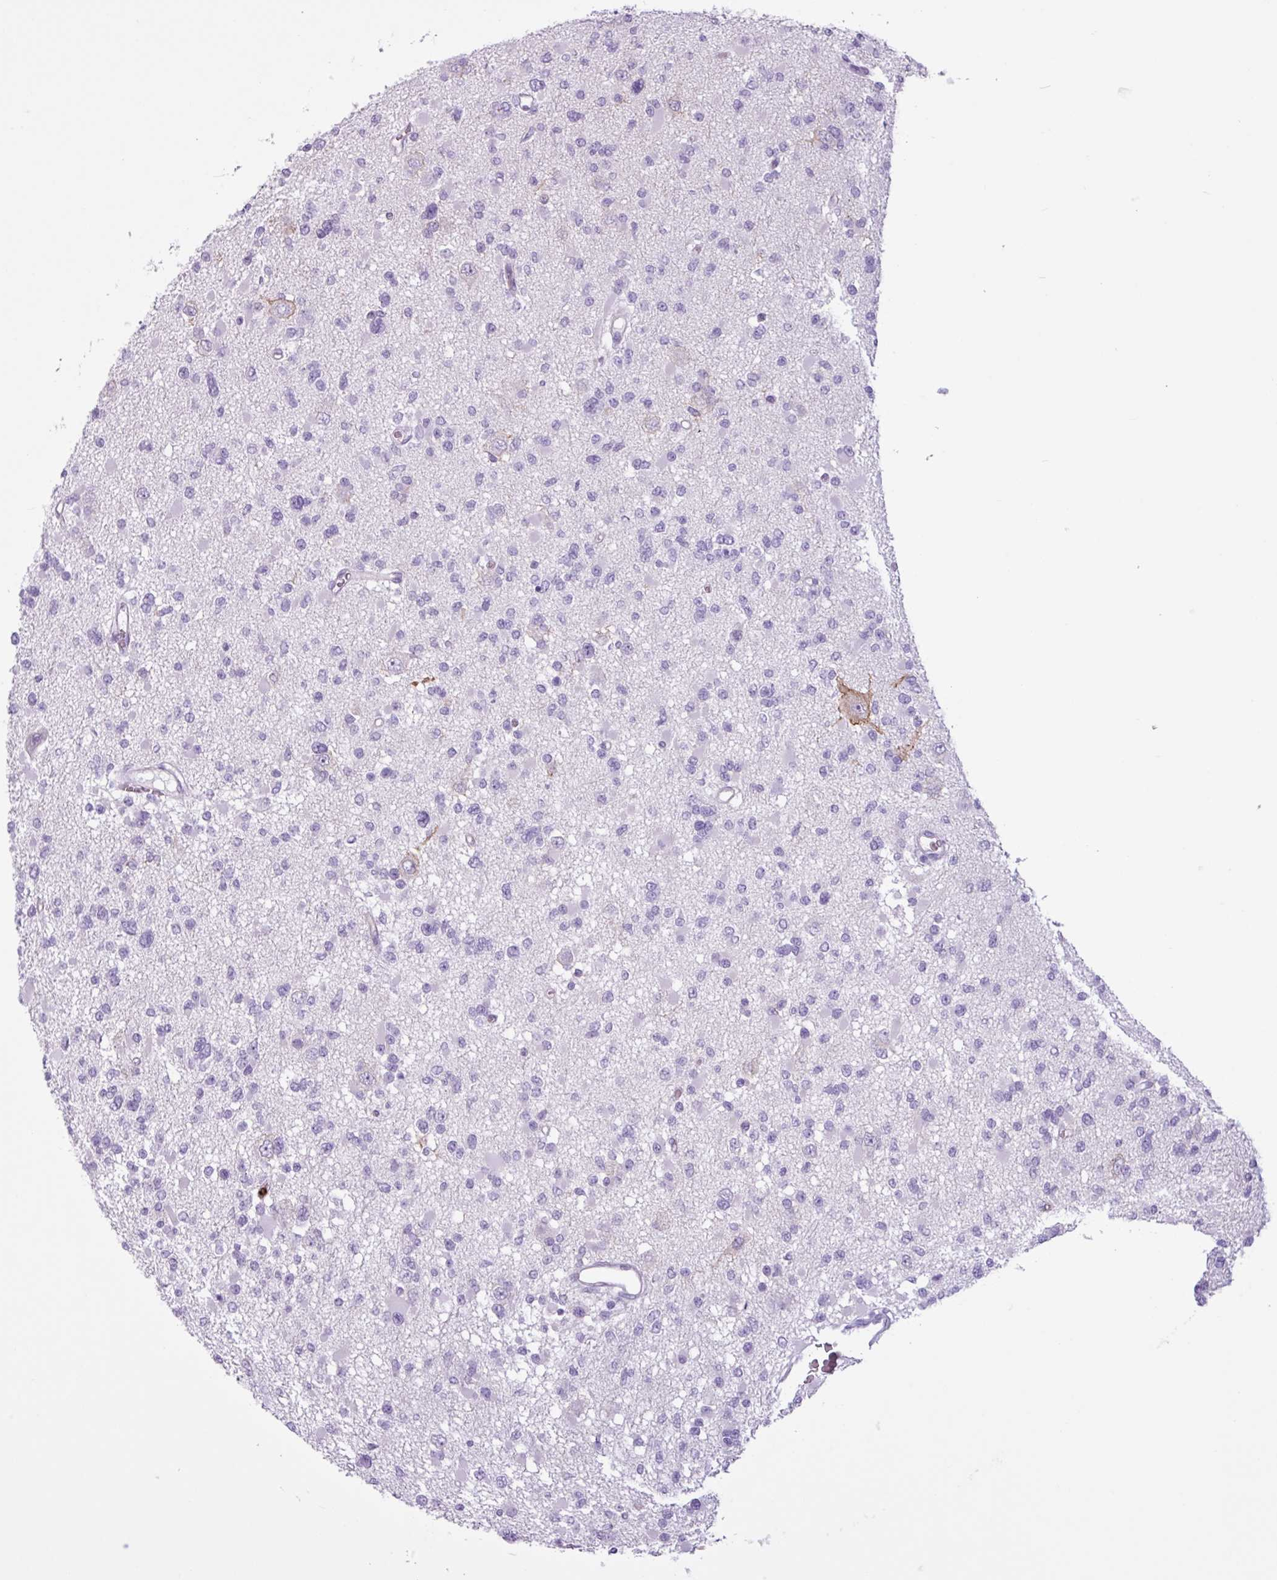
{"staining": {"intensity": "negative", "quantity": "none", "location": "none"}, "tissue": "glioma", "cell_type": "Tumor cells", "image_type": "cancer", "snomed": [{"axis": "morphology", "description": "Glioma, malignant, Low grade"}, {"axis": "topography", "description": "Brain"}], "caption": "Malignant low-grade glioma was stained to show a protein in brown. There is no significant expression in tumor cells.", "gene": "TMEM178A", "patient": {"sex": "female", "age": 22}}